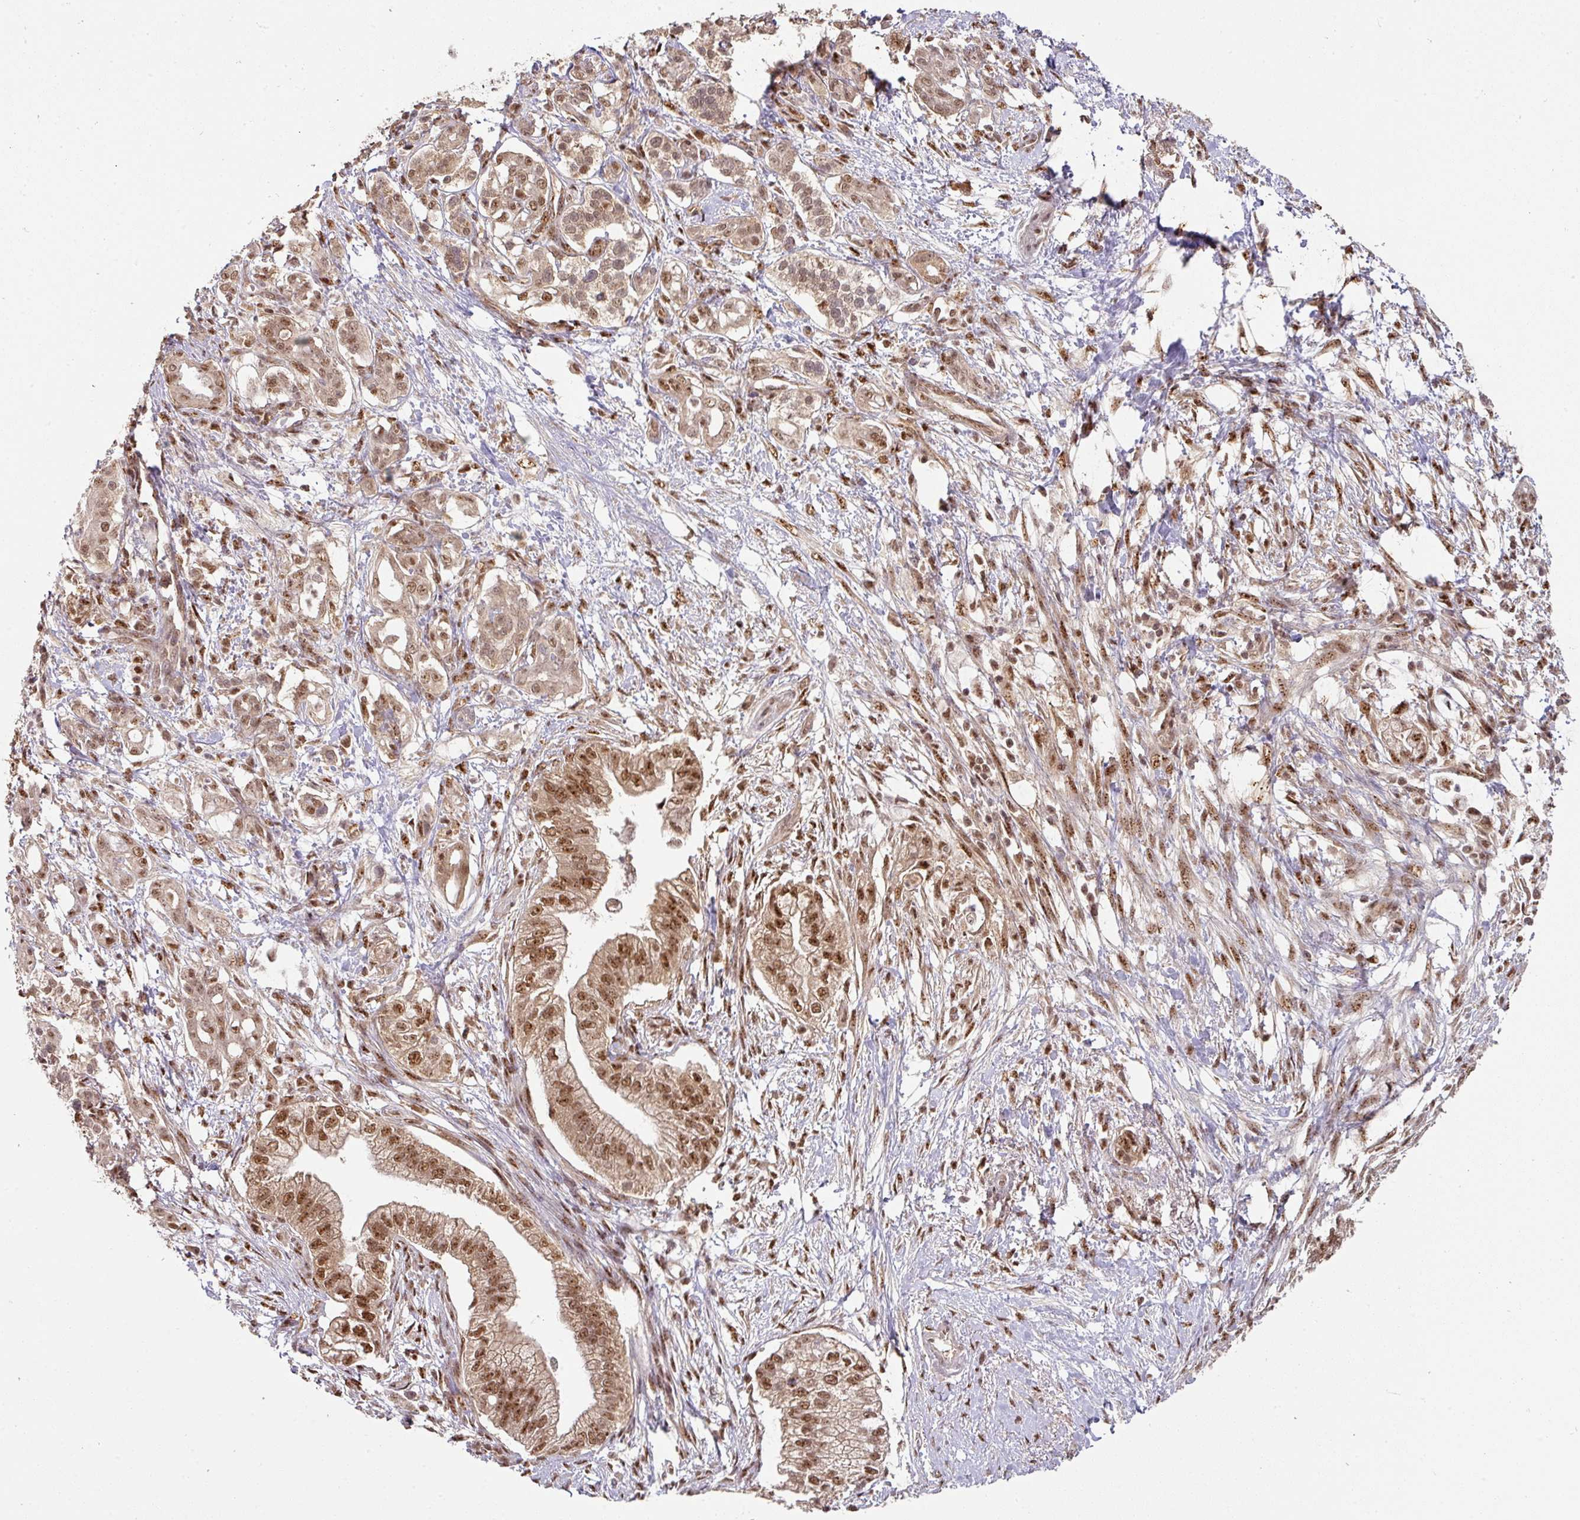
{"staining": {"intensity": "moderate", "quantity": ">75%", "location": "cytoplasmic/membranous,nuclear"}, "tissue": "pancreatic cancer", "cell_type": "Tumor cells", "image_type": "cancer", "snomed": [{"axis": "morphology", "description": "Adenocarcinoma, NOS"}, {"axis": "topography", "description": "Pancreas"}], "caption": "Protein expression analysis of pancreatic cancer (adenocarcinoma) exhibits moderate cytoplasmic/membranous and nuclear positivity in approximately >75% of tumor cells.", "gene": "RANBP9", "patient": {"sex": "male", "age": 70}}